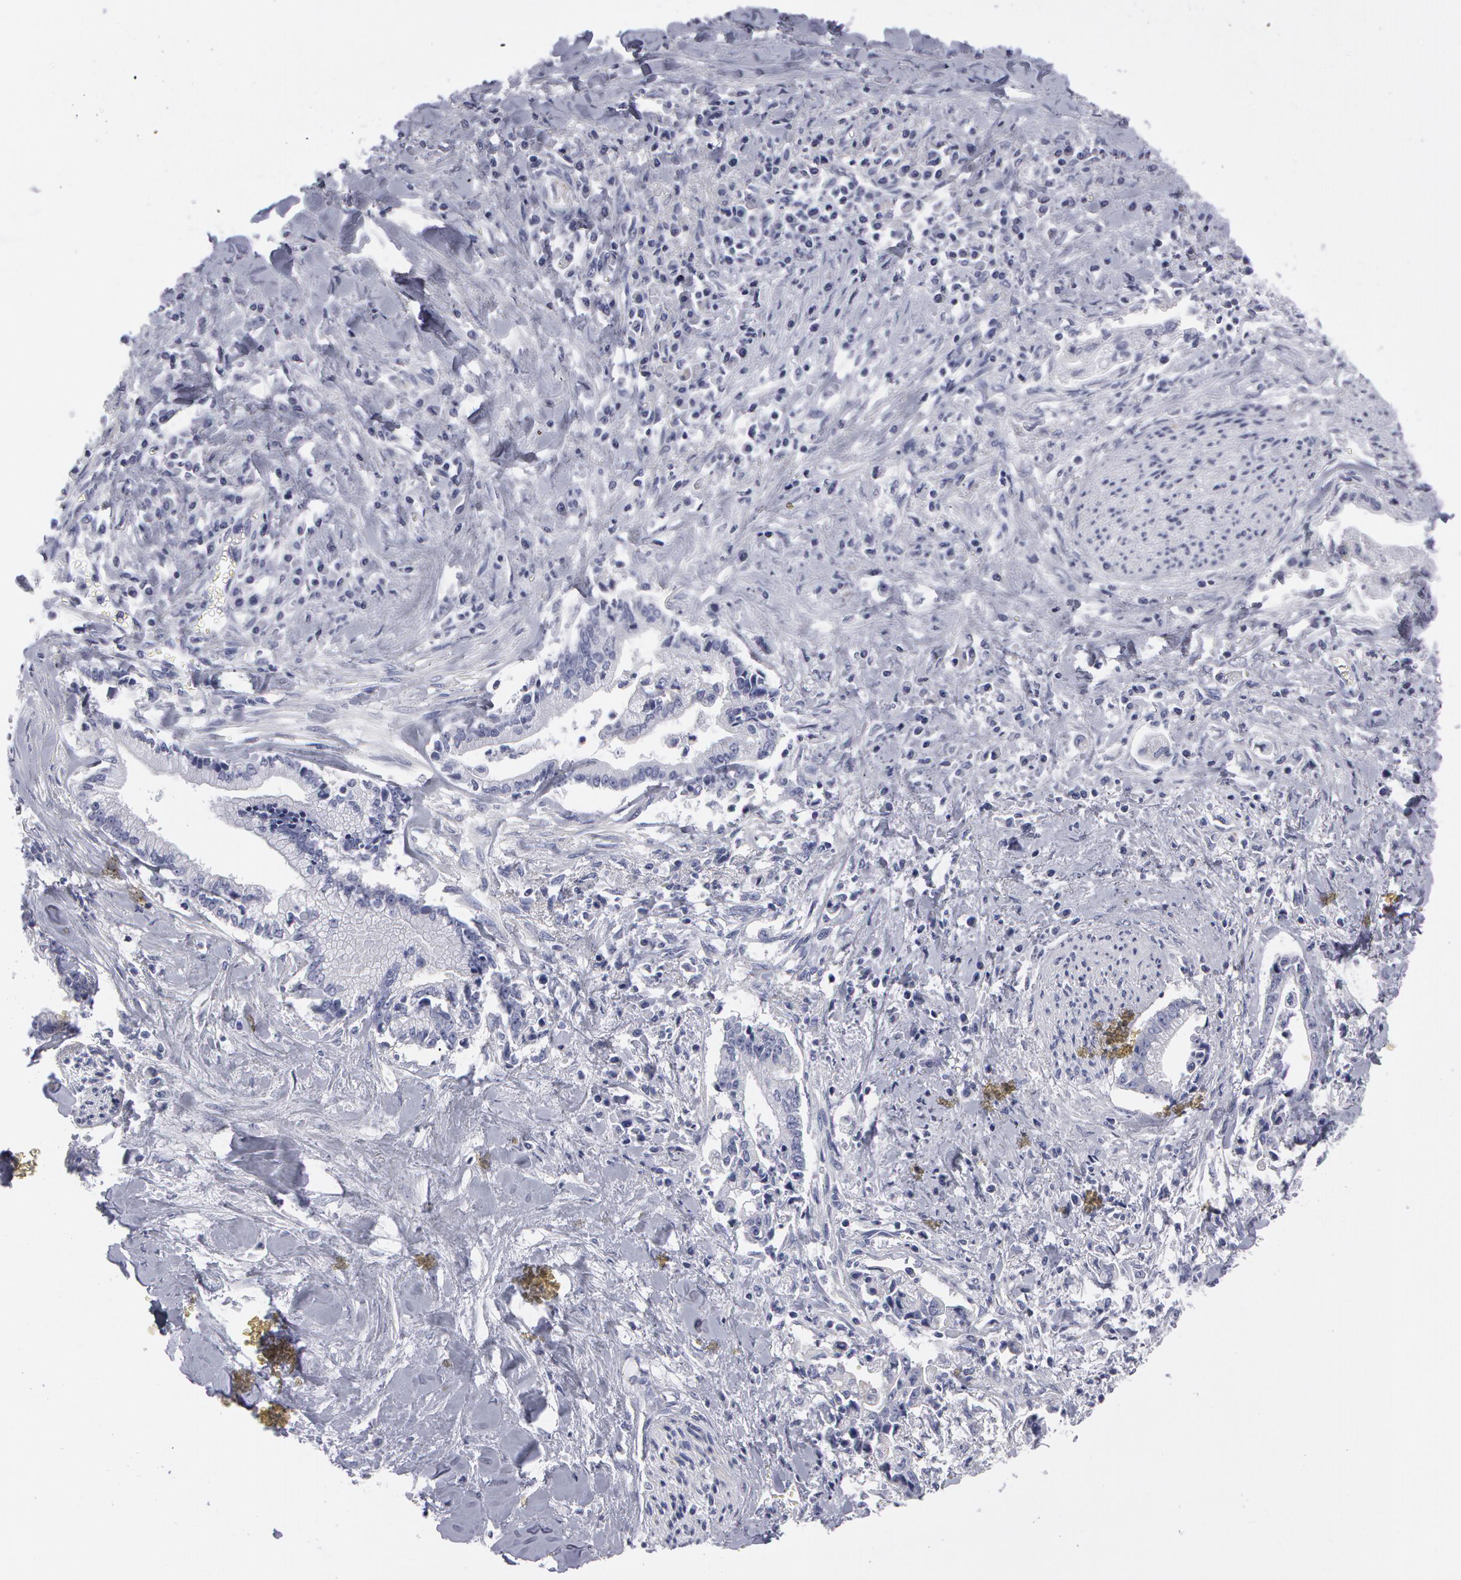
{"staining": {"intensity": "negative", "quantity": "none", "location": "none"}, "tissue": "liver cancer", "cell_type": "Tumor cells", "image_type": "cancer", "snomed": [{"axis": "morphology", "description": "Cholangiocarcinoma"}, {"axis": "topography", "description": "Liver"}], "caption": "A high-resolution image shows immunohistochemistry (IHC) staining of liver cancer, which demonstrates no significant expression in tumor cells.", "gene": "SMC1B", "patient": {"sex": "male", "age": 57}}